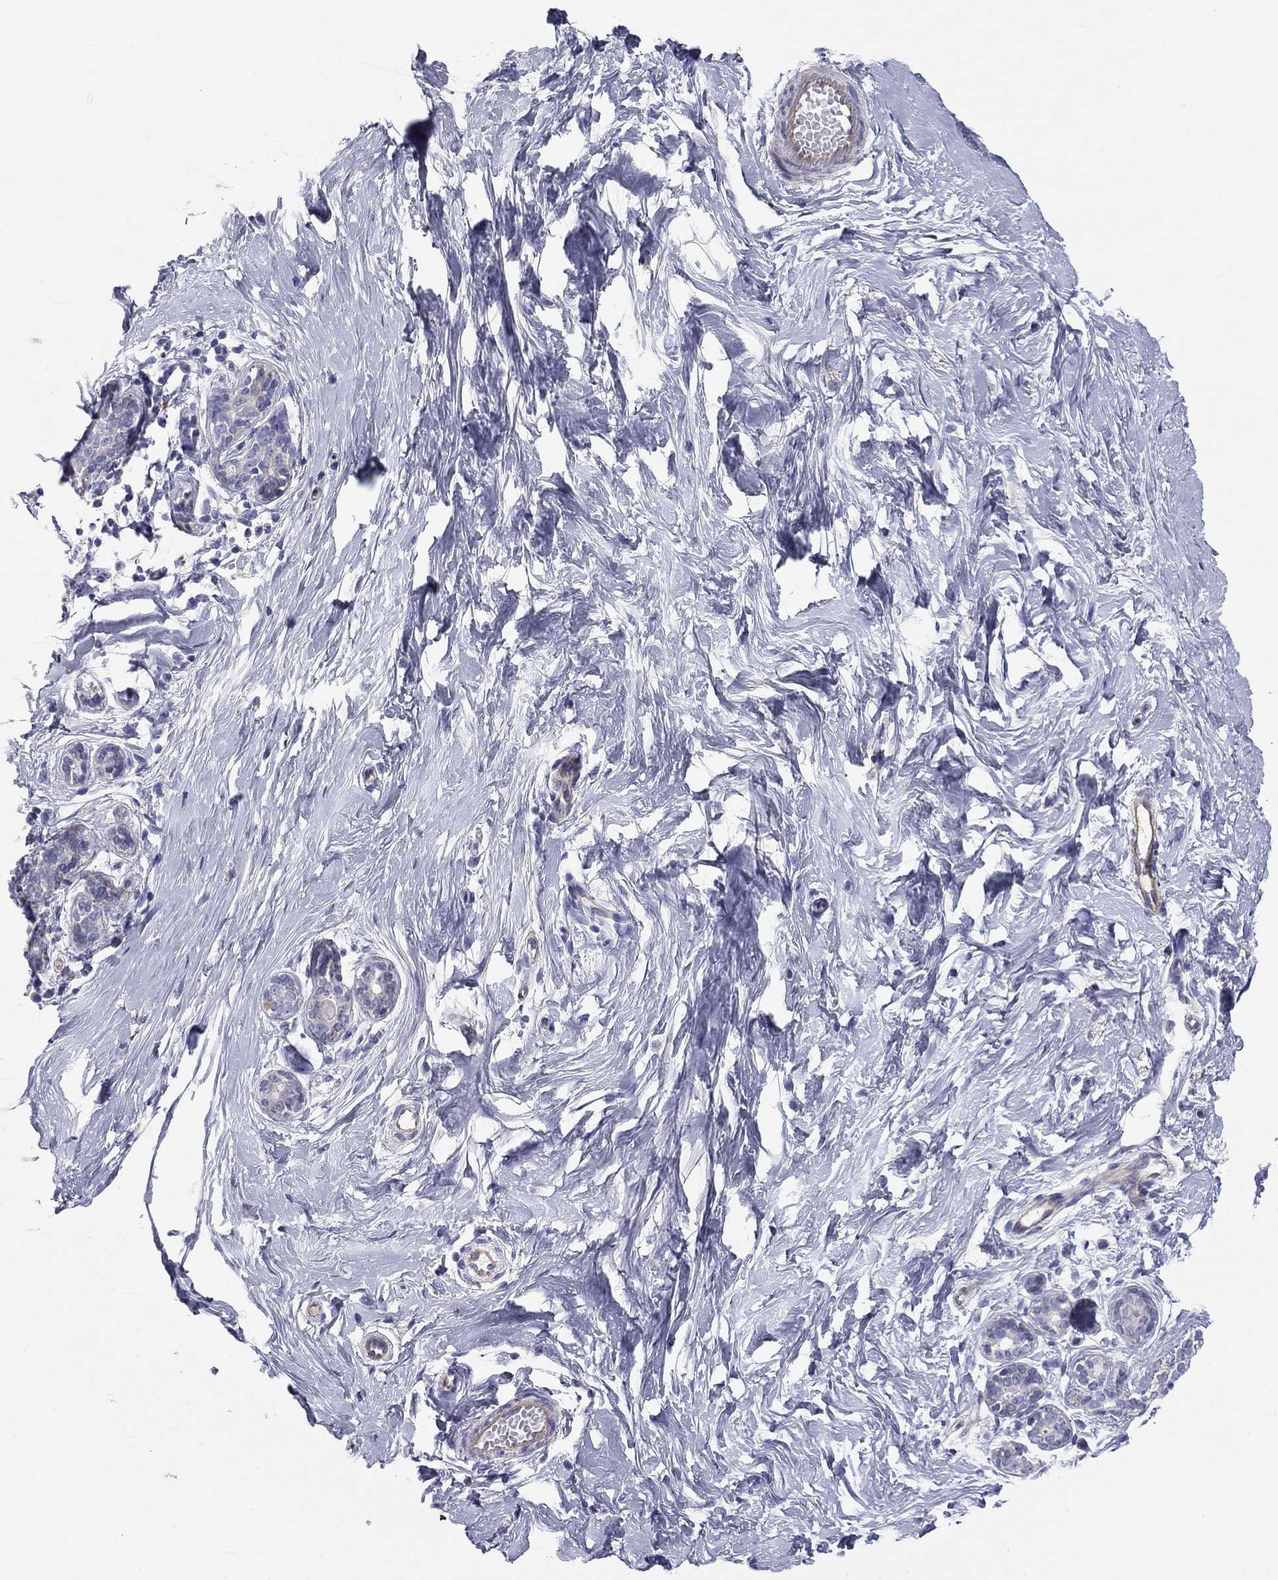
{"staining": {"intensity": "negative", "quantity": "none", "location": "none"}, "tissue": "breast", "cell_type": "Adipocytes", "image_type": "normal", "snomed": [{"axis": "morphology", "description": "Normal tissue, NOS"}, {"axis": "topography", "description": "Breast"}], "caption": "This micrograph is of normal breast stained with immunohistochemistry (IHC) to label a protein in brown with the nuclei are counter-stained blue. There is no staining in adipocytes.", "gene": "SEPTIN3", "patient": {"sex": "female", "age": 37}}